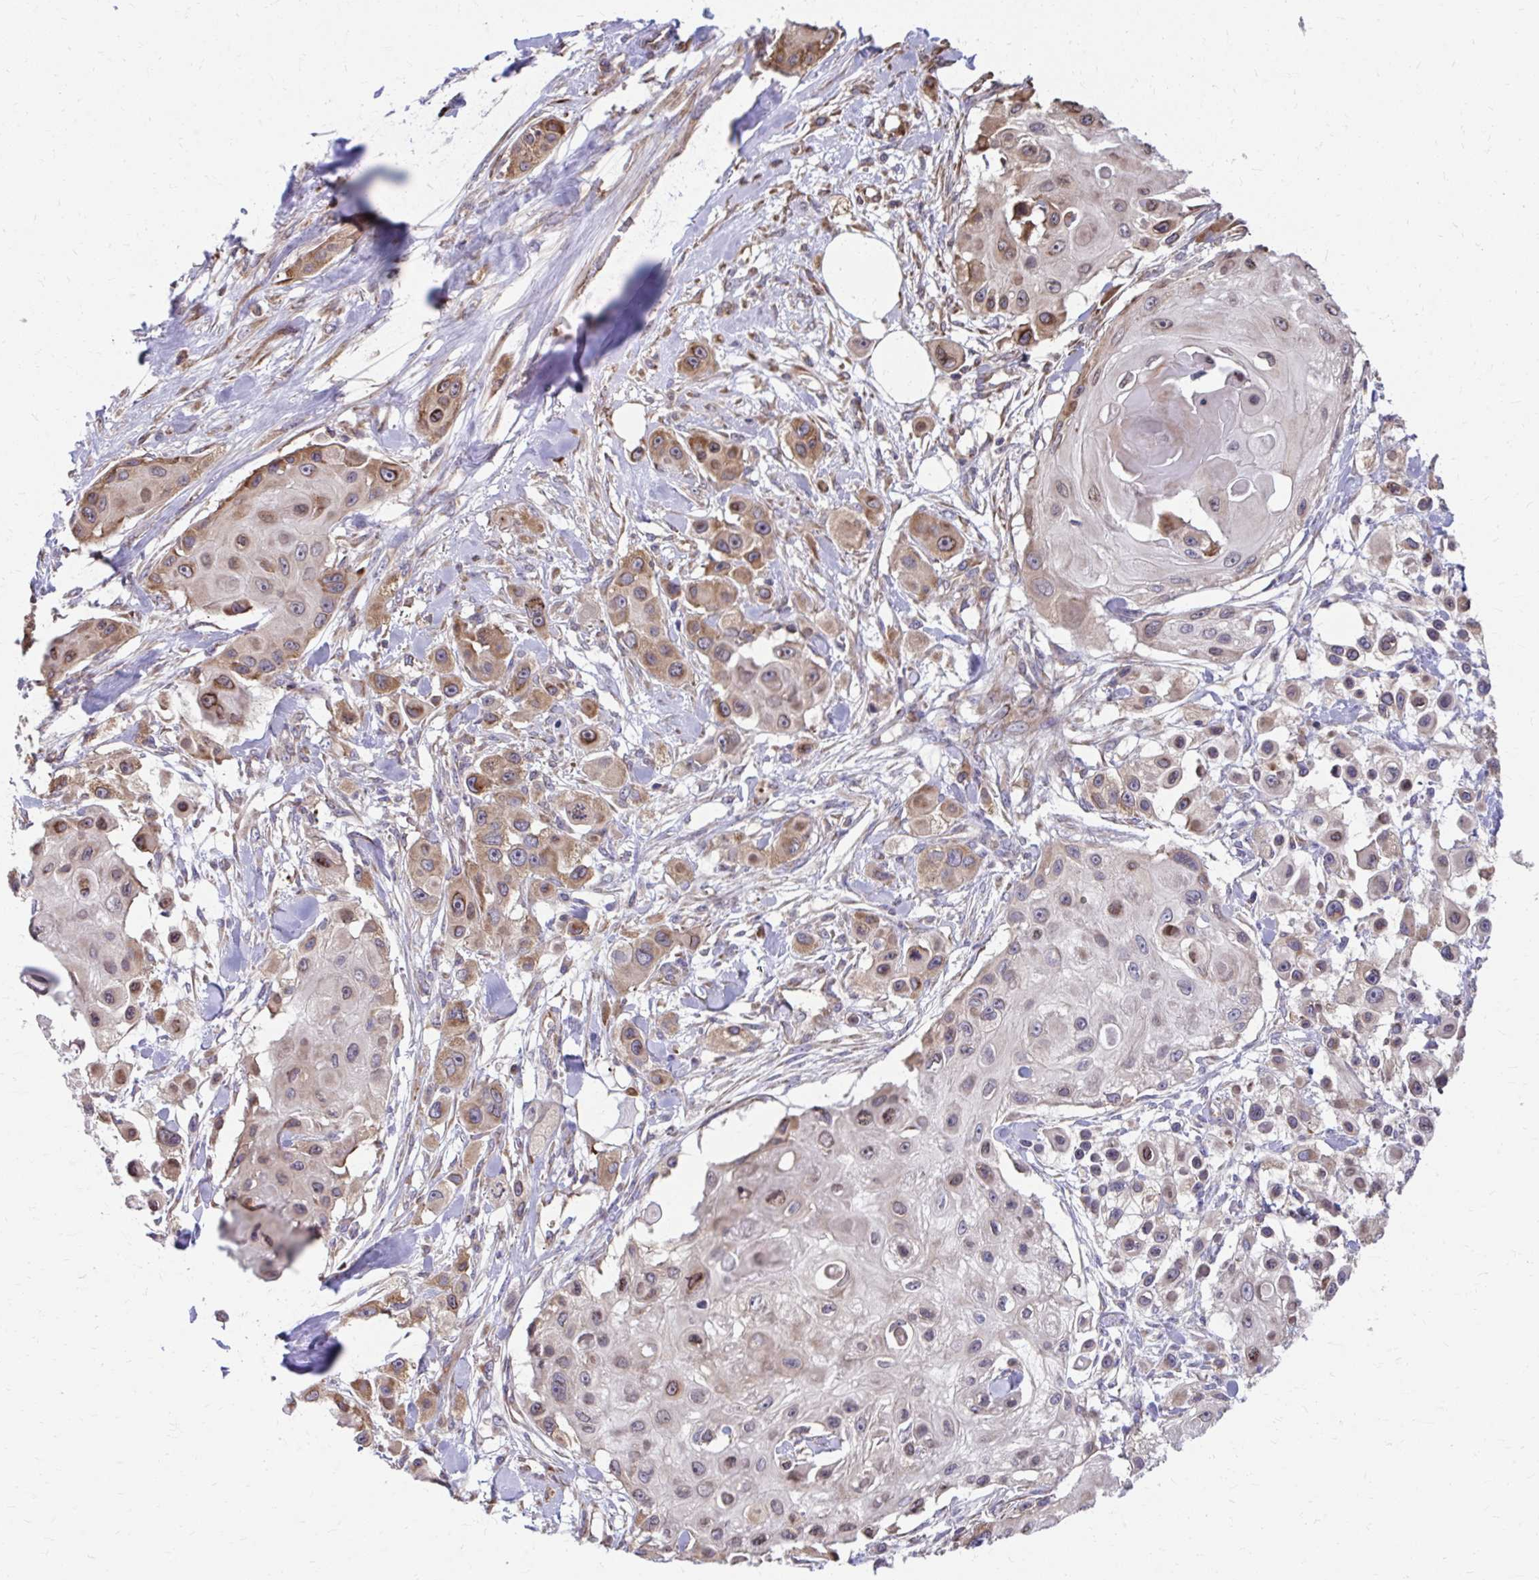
{"staining": {"intensity": "moderate", "quantity": ">75%", "location": "cytoplasmic/membranous"}, "tissue": "skin cancer", "cell_type": "Tumor cells", "image_type": "cancer", "snomed": [{"axis": "morphology", "description": "Squamous cell carcinoma, NOS"}, {"axis": "topography", "description": "Skin"}], "caption": "IHC histopathology image of neoplastic tissue: skin cancer stained using immunohistochemistry (IHC) exhibits medium levels of moderate protein expression localized specifically in the cytoplasmic/membranous of tumor cells, appearing as a cytoplasmic/membranous brown color.", "gene": "ZNF778", "patient": {"sex": "male", "age": 63}}